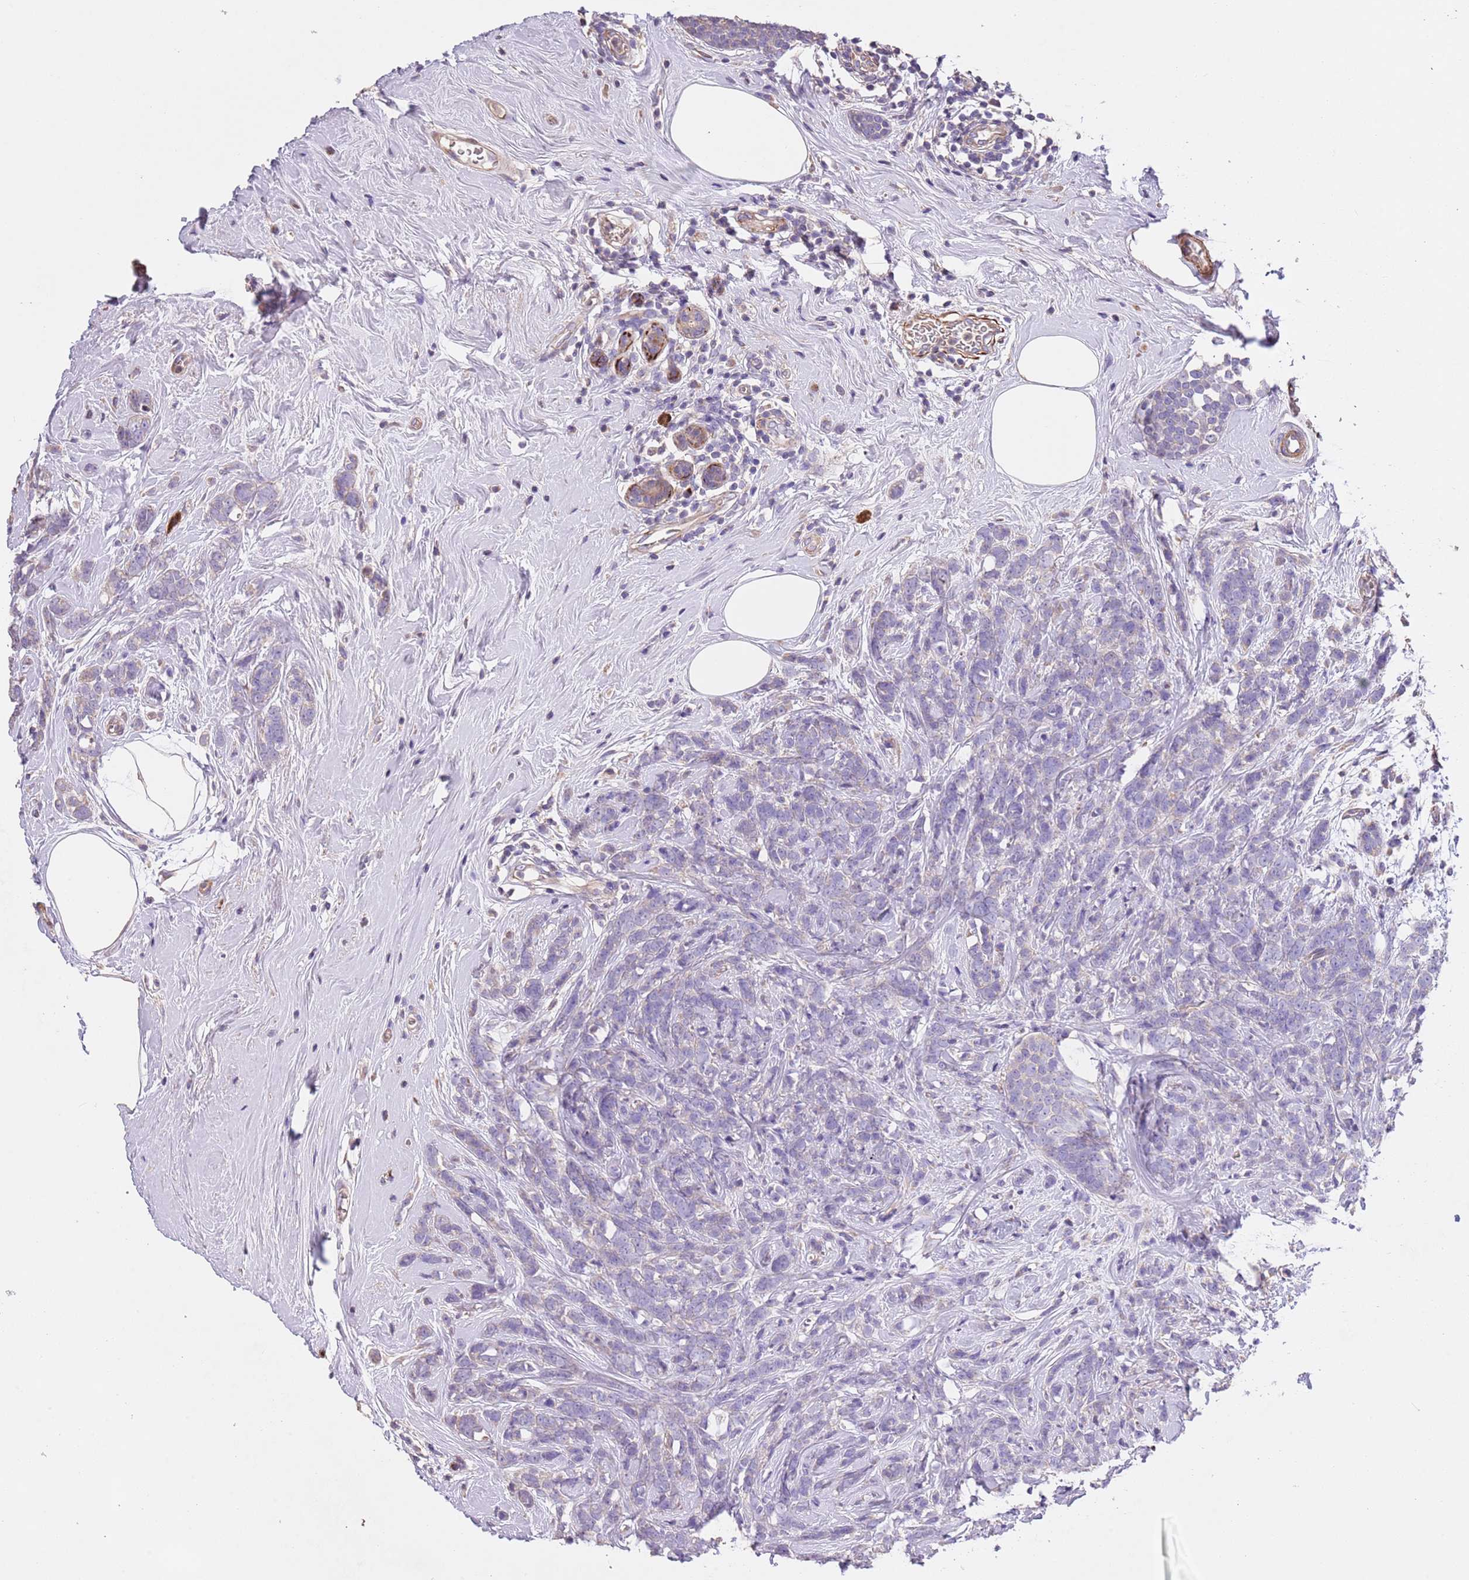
{"staining": {"intensity": "negative", "quantity": "none", "location": "none"}, "tissue": "breast cancer", "cell_type": "Tumor cells", "image_type": "cancer", "snomed": [{"axis": "morphology", "description": "Lobular carcinoma"}, {"axis": "topography", "description": "Breast"}], "caption": "The immunohistochemistry image has no significant staining in tumor cells of breast cancer (lobular carcinoma) tissue. Nuclei are stained in blue.", "gene": "PIGA", "patient": {"sex": "female", "age": 58}}